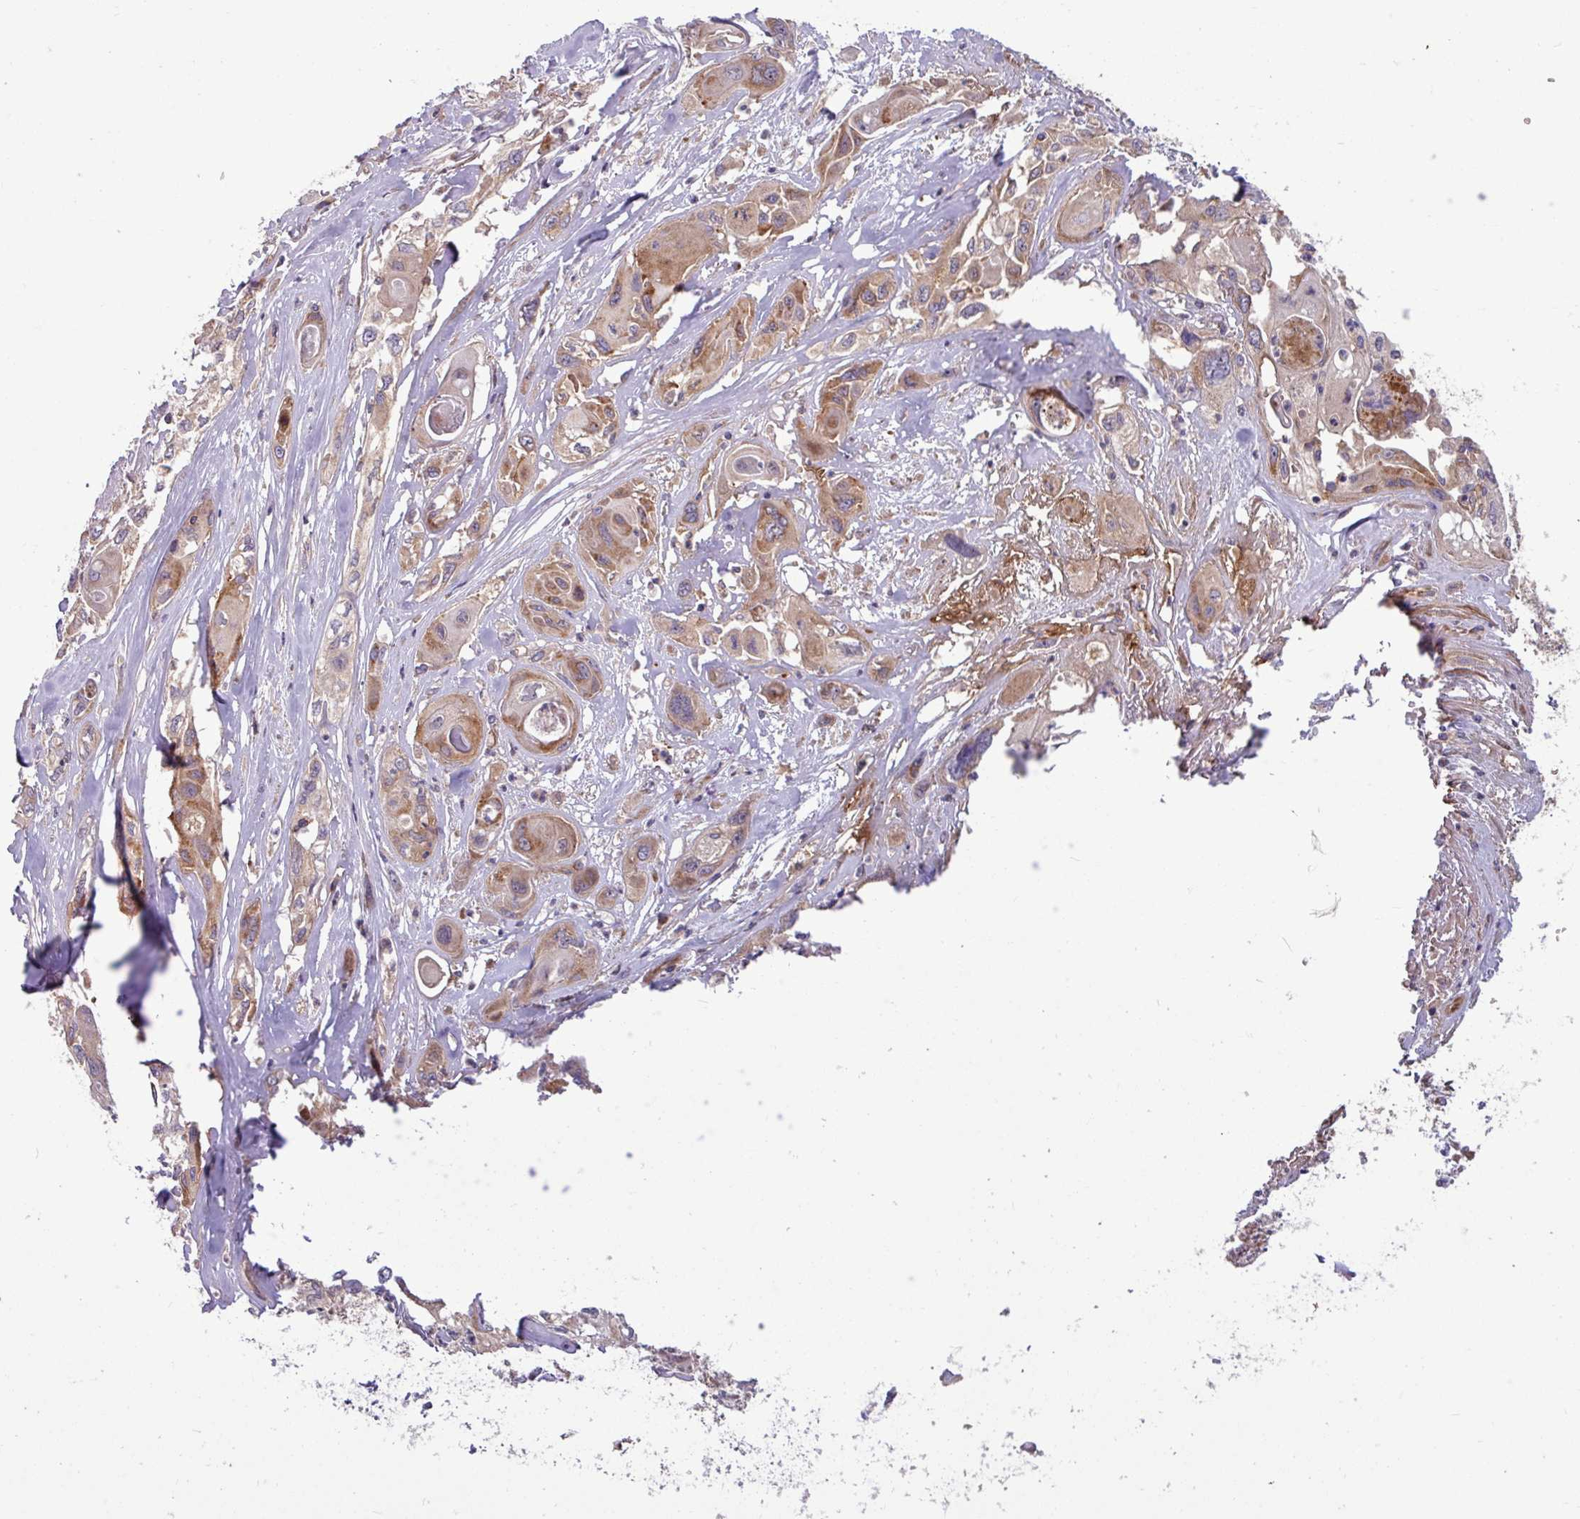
{"staining": {"intensity": "moderate", "quantity": ">75%", "location": "cytoplasmic/membranous"}, "tissue": "cervical cancer", "cell_type": "Tumor cells", "image_type": "cancer", "snomed": [{"axis": "morphology", "description": "Squamous cell carcinoma, NOS"}, {"axis": "topography", "description": "Cervix"}], "caption": "Protein staining of cervical cancer tissue shows moderate cytoplasmic/membranous positivity in about >75% of tumor cells.", "gene": "LSM12", "patient": {"sex": "female", "age": 67}}